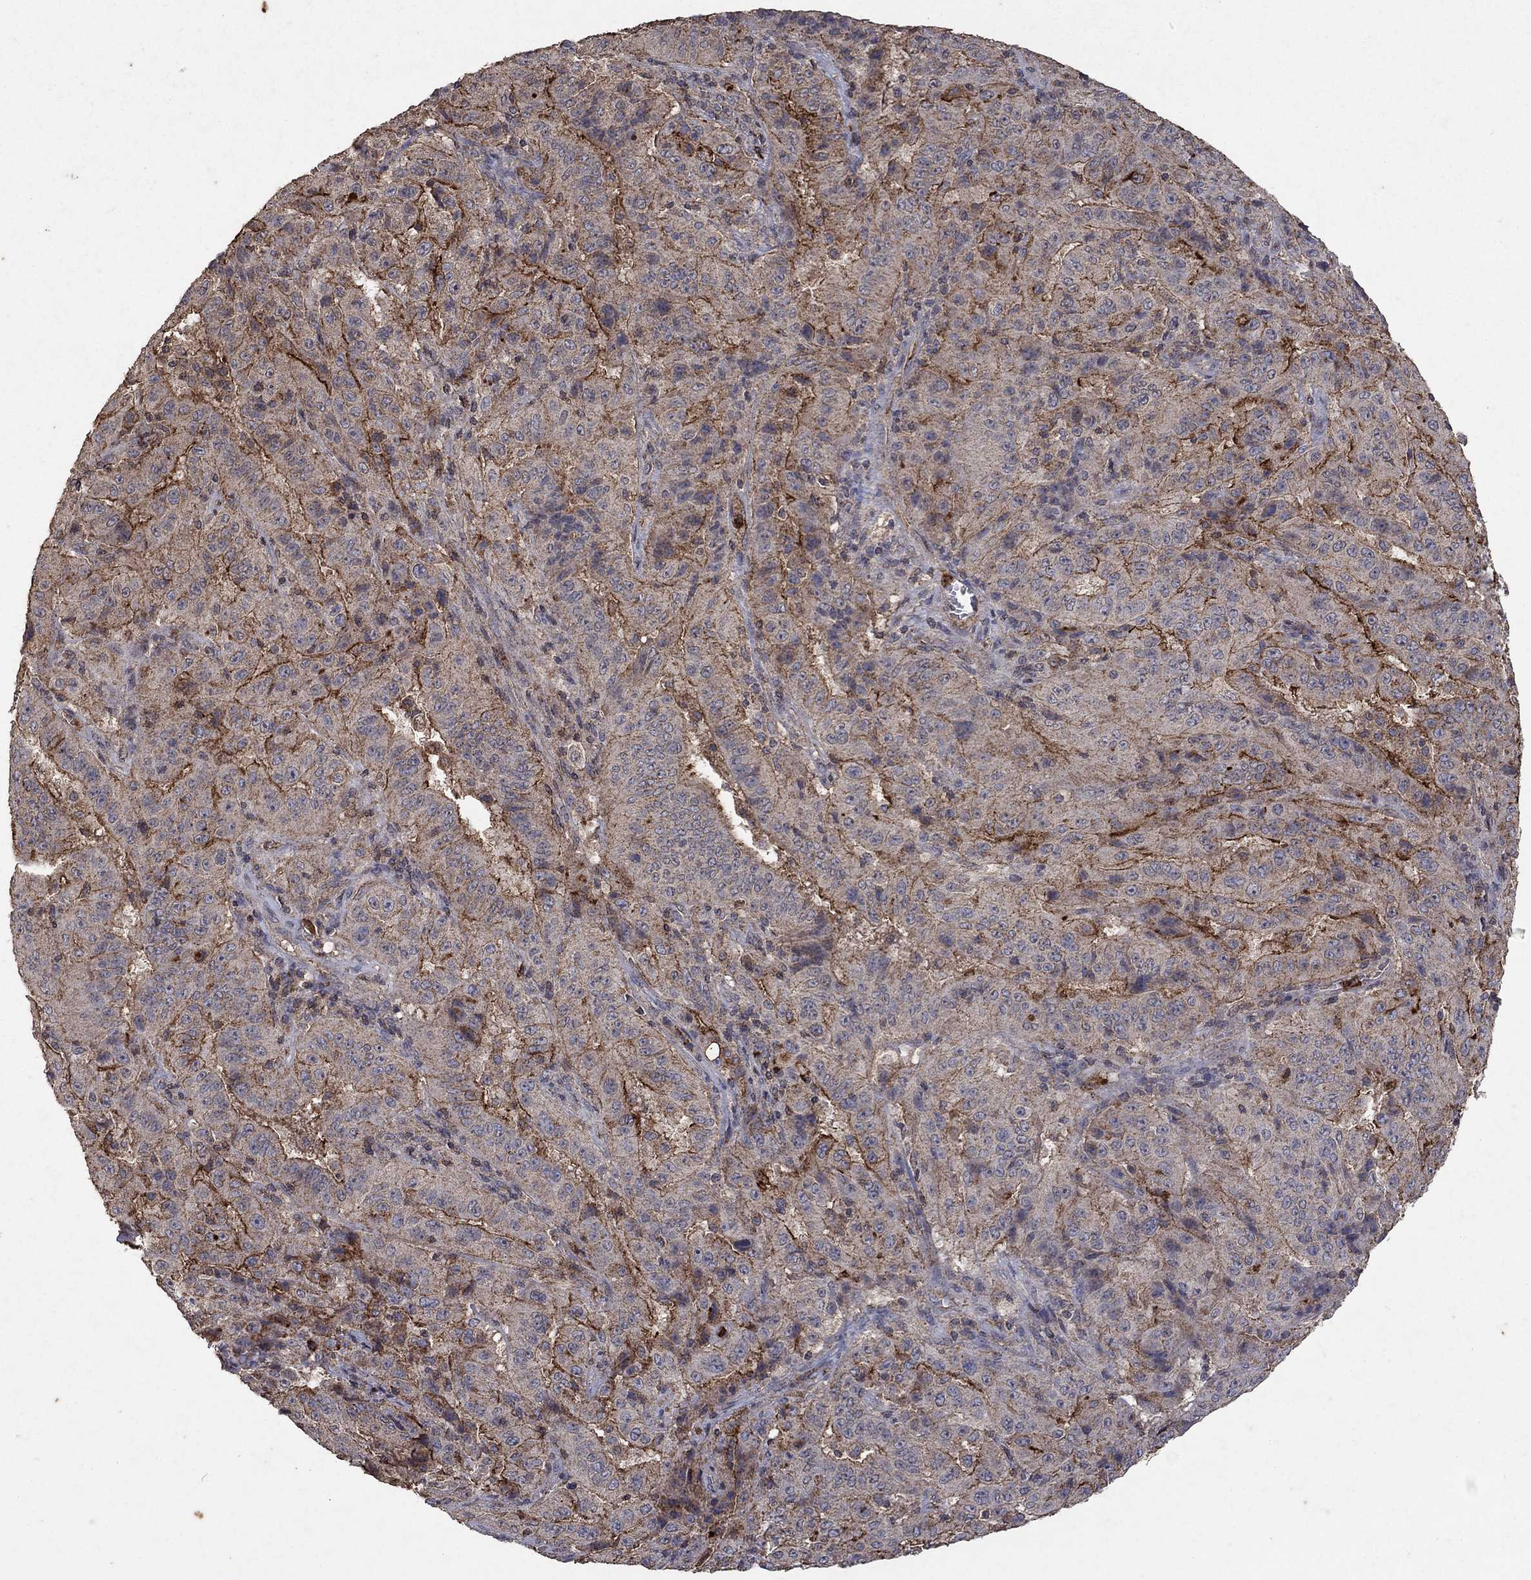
{"staining": {"intensity": "strong", "quantity": "<25%", "location": "cytoplasmic/membranous"}, "tissue": "pancreatic cancer", "cell_type": "Tumor cells", "image_type": "cancer", "snomed": [{"axis": "morphology", "description": "Adenocarcinoma, NOS"}, {"axis": "topography", "description": "Pancreas"}], "caption": "Immunohistochemical staining of human pancreatic cancer (adenocarcinoma) shows medium levels of strong cytoplasmic/membranous protein staining in about <25% of tumor cells.", "gene": "CD24", "patient": {"sex": "male", "age": 63}}